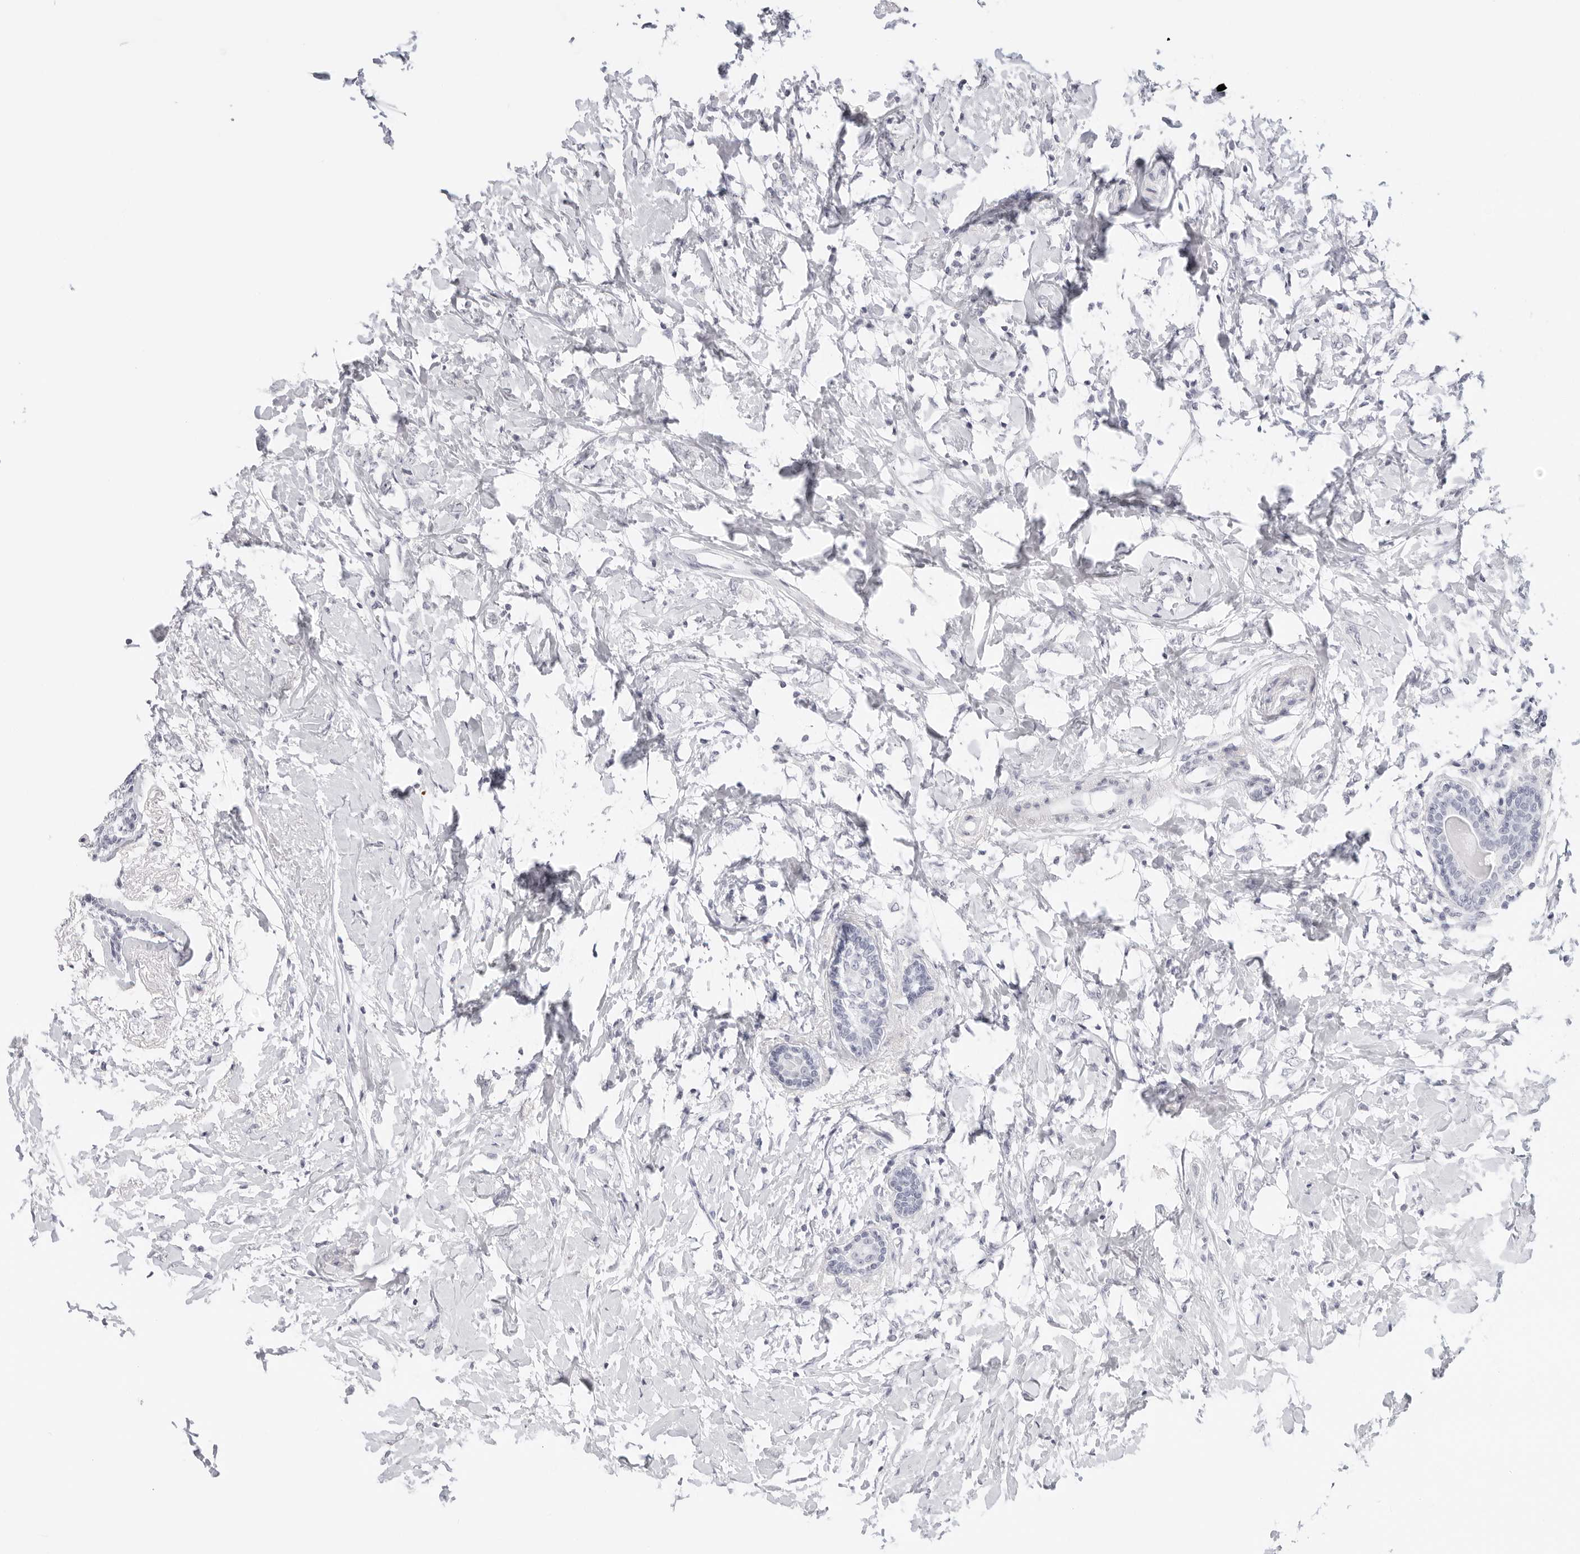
{"staining": {"intensity": "negative", "quantity": "none", "location": "none"}, "tissue": "breast cancer", "cell_type": "Tumor cells", "image_type": "cancer", "snomed": [{"axis": "morphology", "description": "Normal tissue, NOS"}, {"axis": "morphology", "description": "Lobular carcinoma"}, {"axis": "topography", "description": "Breast"}], "caption": "A high-resolution photomicrograph shows immunohistochemistry (IHC) staining of breast cancer, which exhibits no significant positivity in tumor cells. The staining is performed using DAB brown chromogen with nuclei counter-stained in using hematoxylin.", "gene": "AGMAT", "patient": {"sex": "female", "age": 47}}